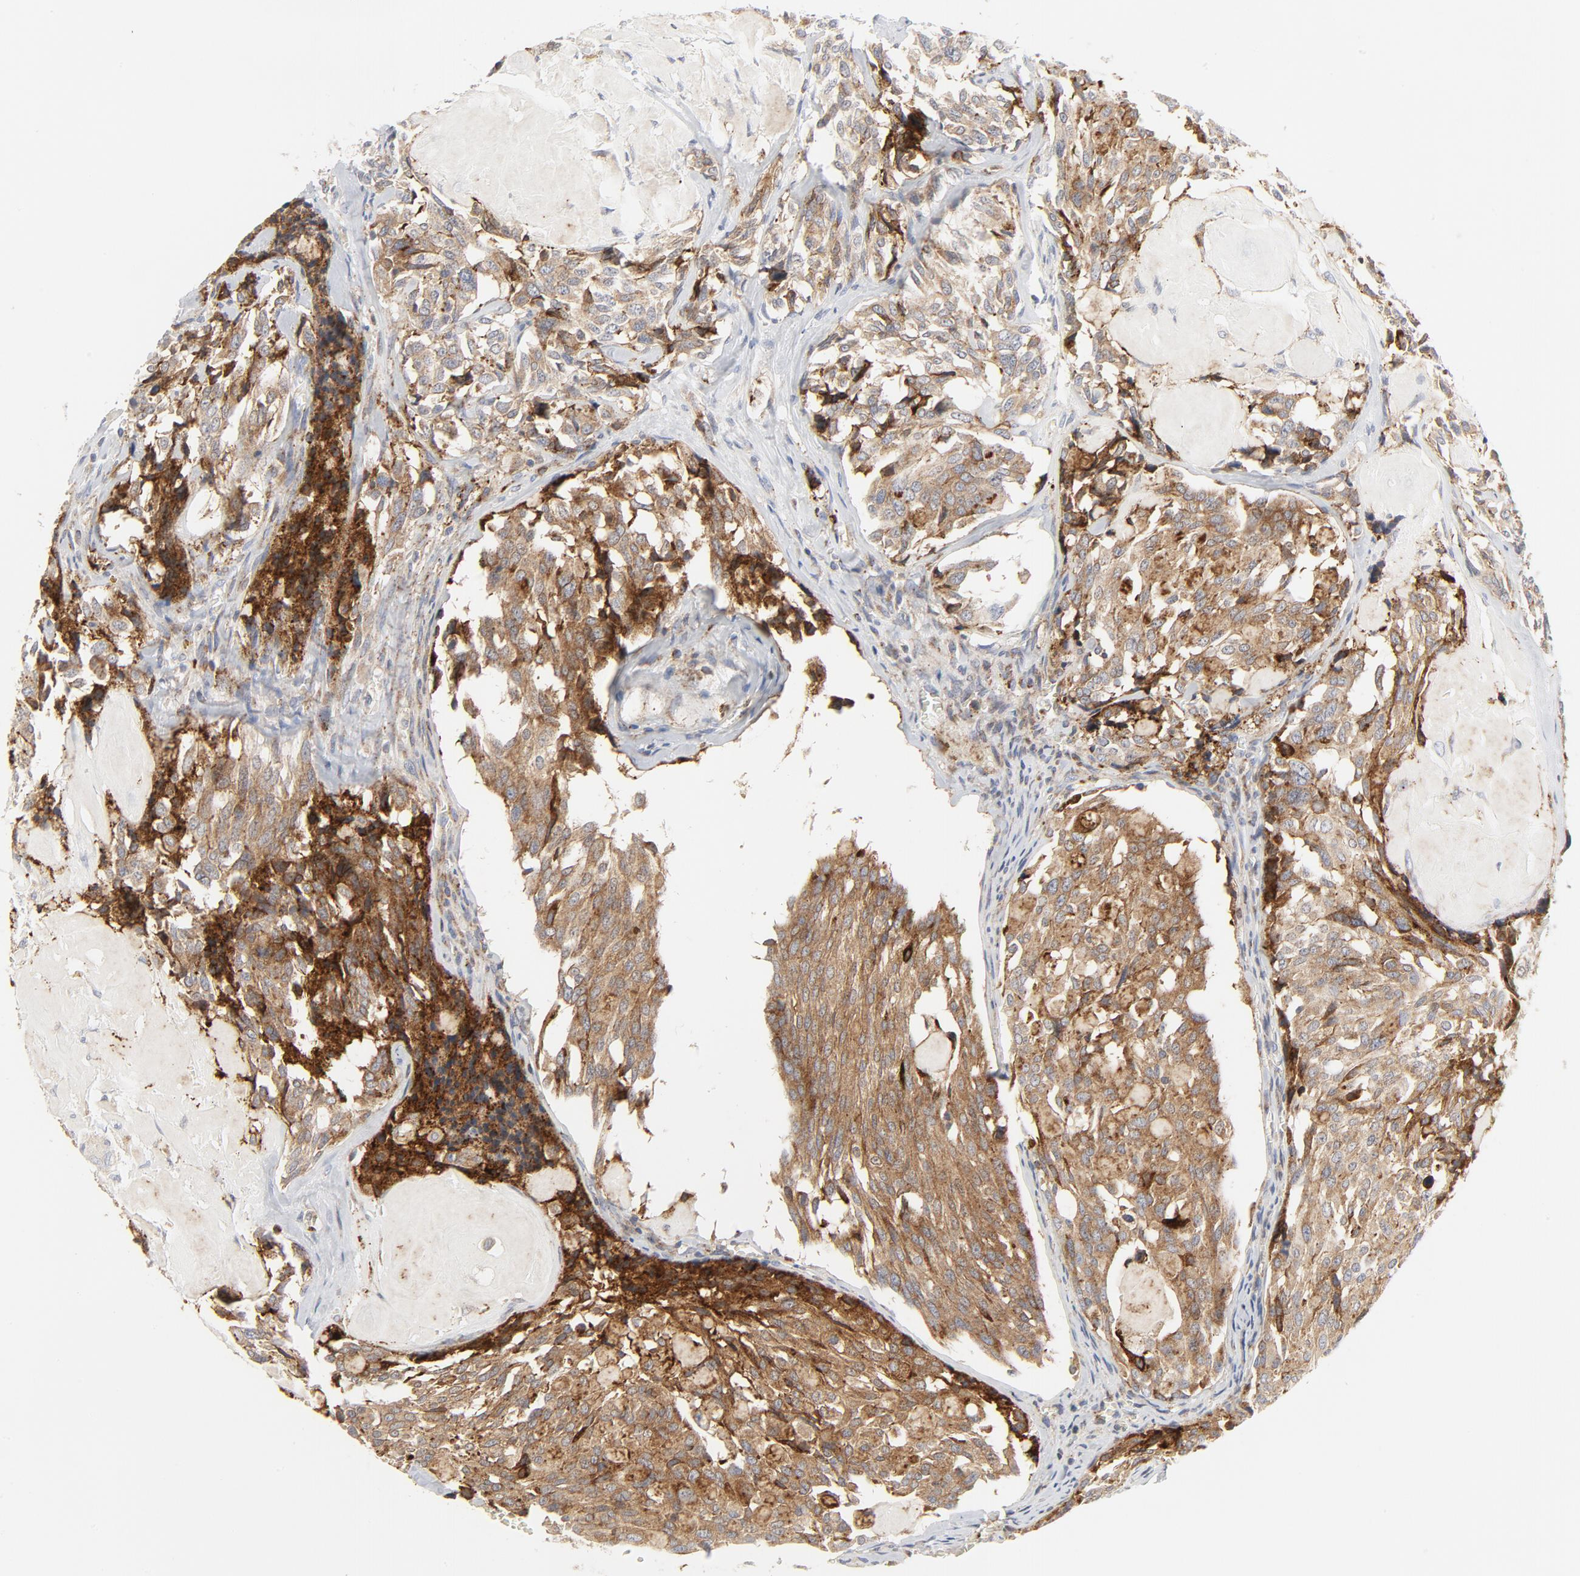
{"staining": {"intensity": "moderate", "quantity": ">75%", "location": "cytoplasmic/membranous"}, "tissue": "thyroid cancer", "cell_type": "Tumor cells", "image_type": "cancer", "snomed": [{"axis": "morphology", "description": "Carcinoma, NOS"}, {"axis": "morphology", "description": "Carcinoid, malignant, NOS"}, {"axis": "topography", "description": "Thyroid gland"}], "caption": "Immunohistochemistry (DAB (3,3'-diaminobenzidine)) staining of thyroid cancer exhibits moderate cytoplasmic/membranous protein staining in about >75% of tumor cells.", "gene": "LRP6", "patient": {"sex": "male", "age": 33}}